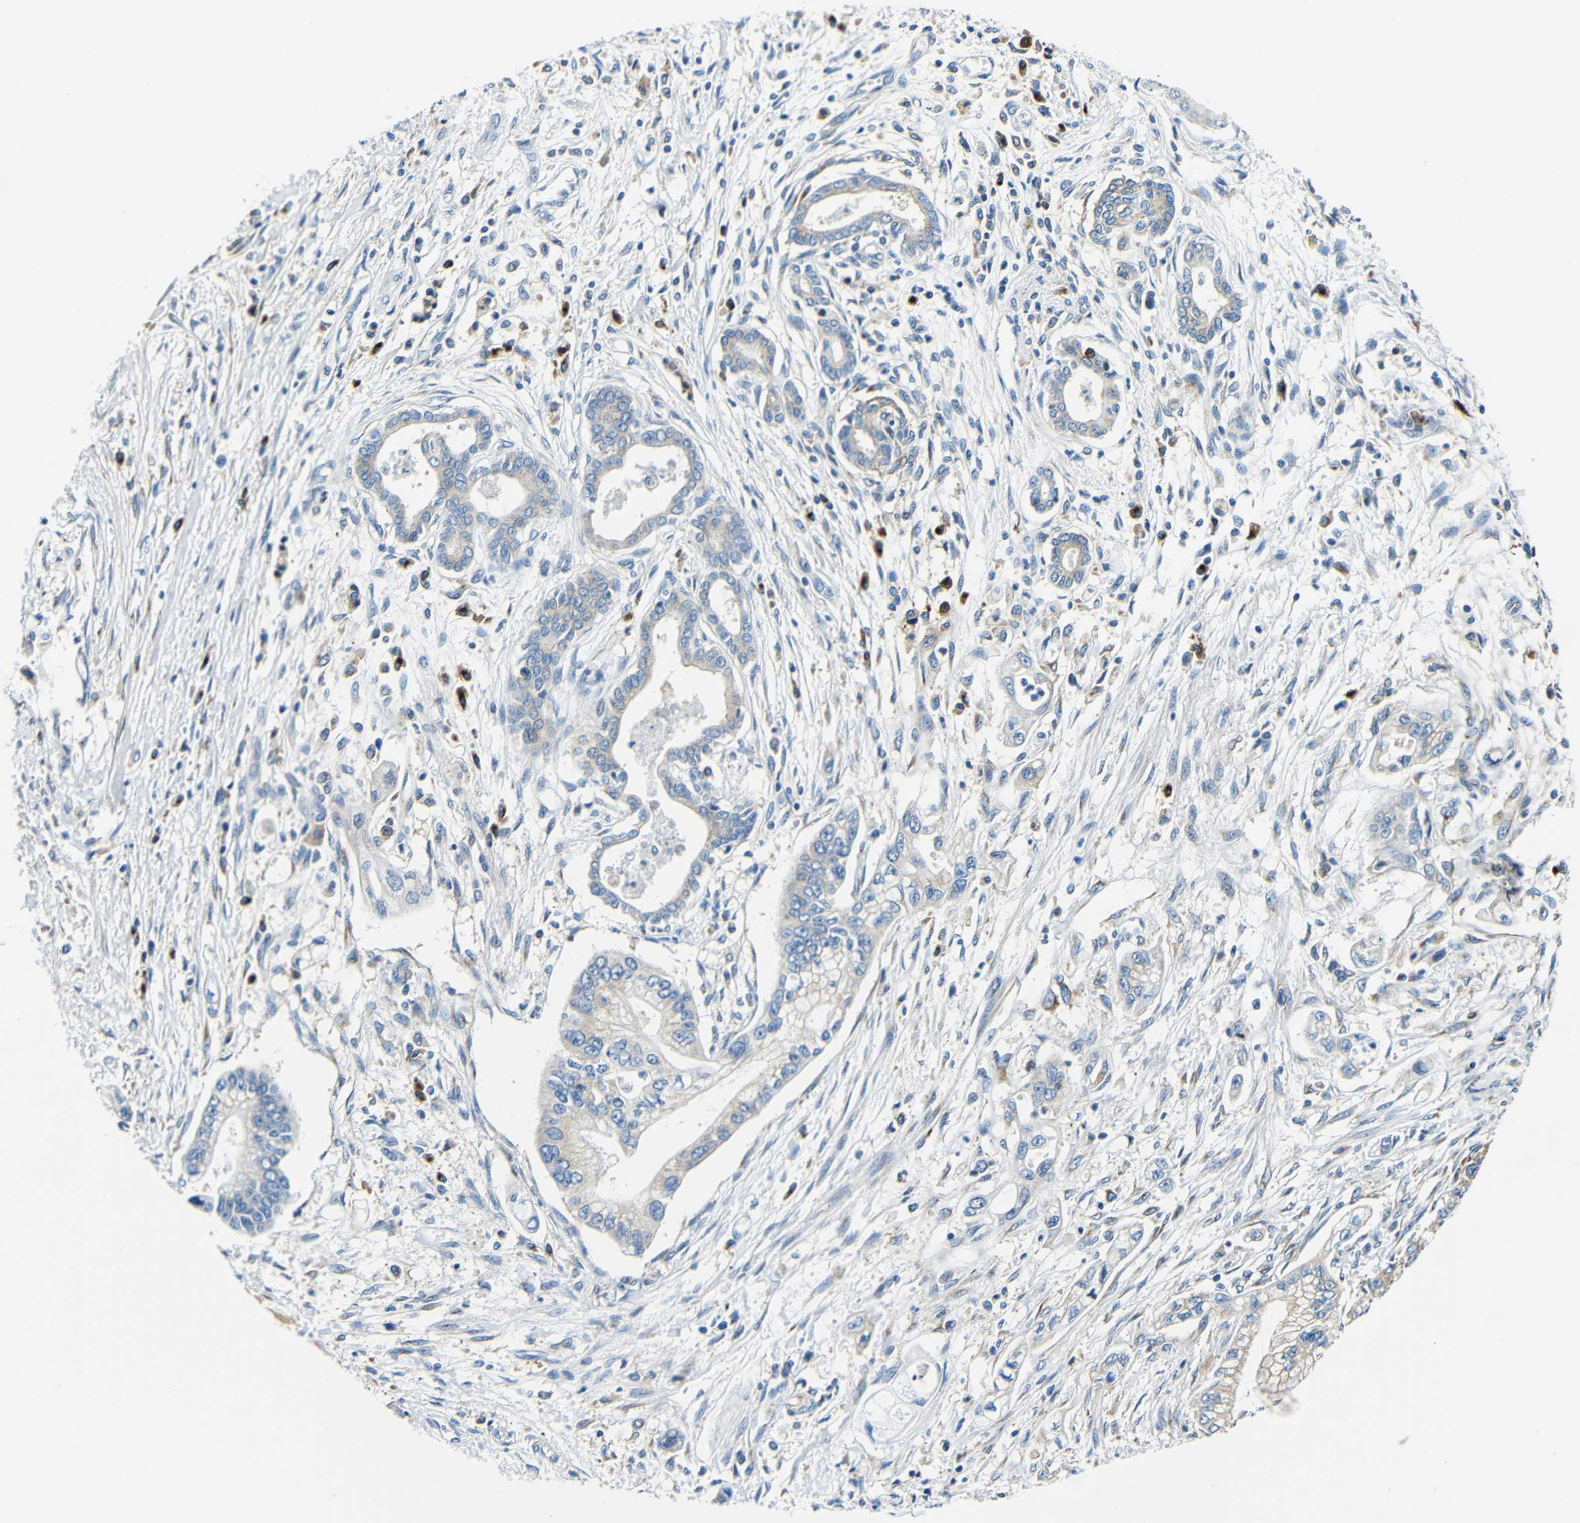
{"staining": {"intensity": "weak", "quantity": "<25%", "location": "cytoplasmic/membranous"}, "tissue": "pancreatic cancer", "cell_type": "Tumor cells", "image_type": "cancer", "snomed": [{"axis": "morphology", "description": "Adenocarcinoma, NOS"}, {"axis": "topography", "description": "Pancreas"}], "caption": "This is a image of immunohistochemistry (IHC) staining of adenocarcinoma (pancreatic), which shows no expression in tumor cells.", "gene": "USO1", "patient": {"sex": "male", "age": 56}}